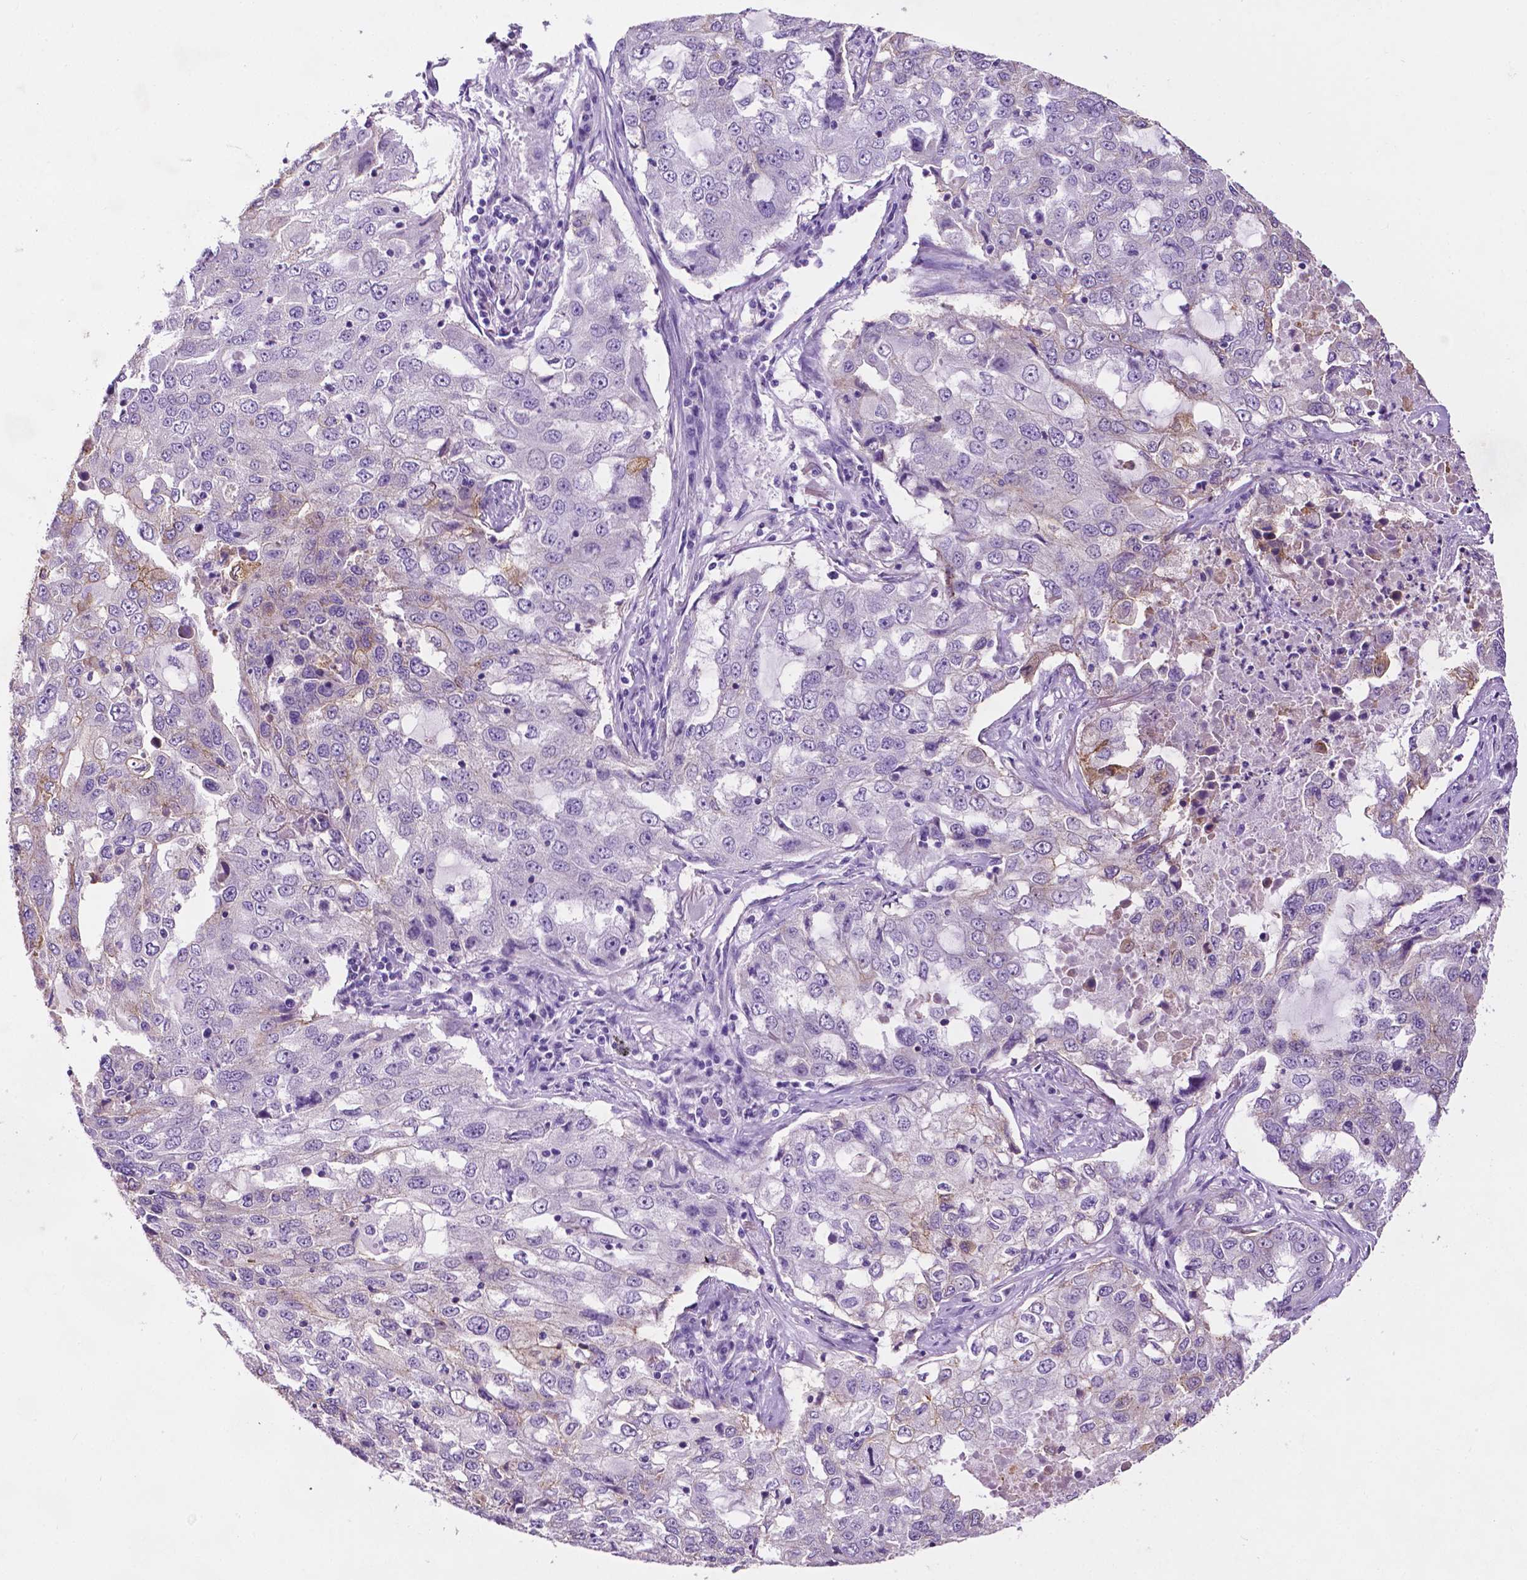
{"staining": {"intensity": "weak", "quantity": "<25%", "location": "cytoplasmic/membranous"}, "tissue": "lung cancer", "cell_type": "Tumor cells", "image_type": "cancer", "snomed": [{"axis": "morphology", "description": "Adenocarcinoma, NOS"}, {"axis": "topography", "description": "Lung"}], "caption": "Immunohistochemistry (IHC) histopathology image of neoplastic tissue: human lung cancer (adenocarcinoma) stained with DAB (3,3'-diaminobenzidine) exhibits no significant protein expression in tumor cells.", "gene": "TACSTD2", "patient": {"sex": "female", "age": 61}}